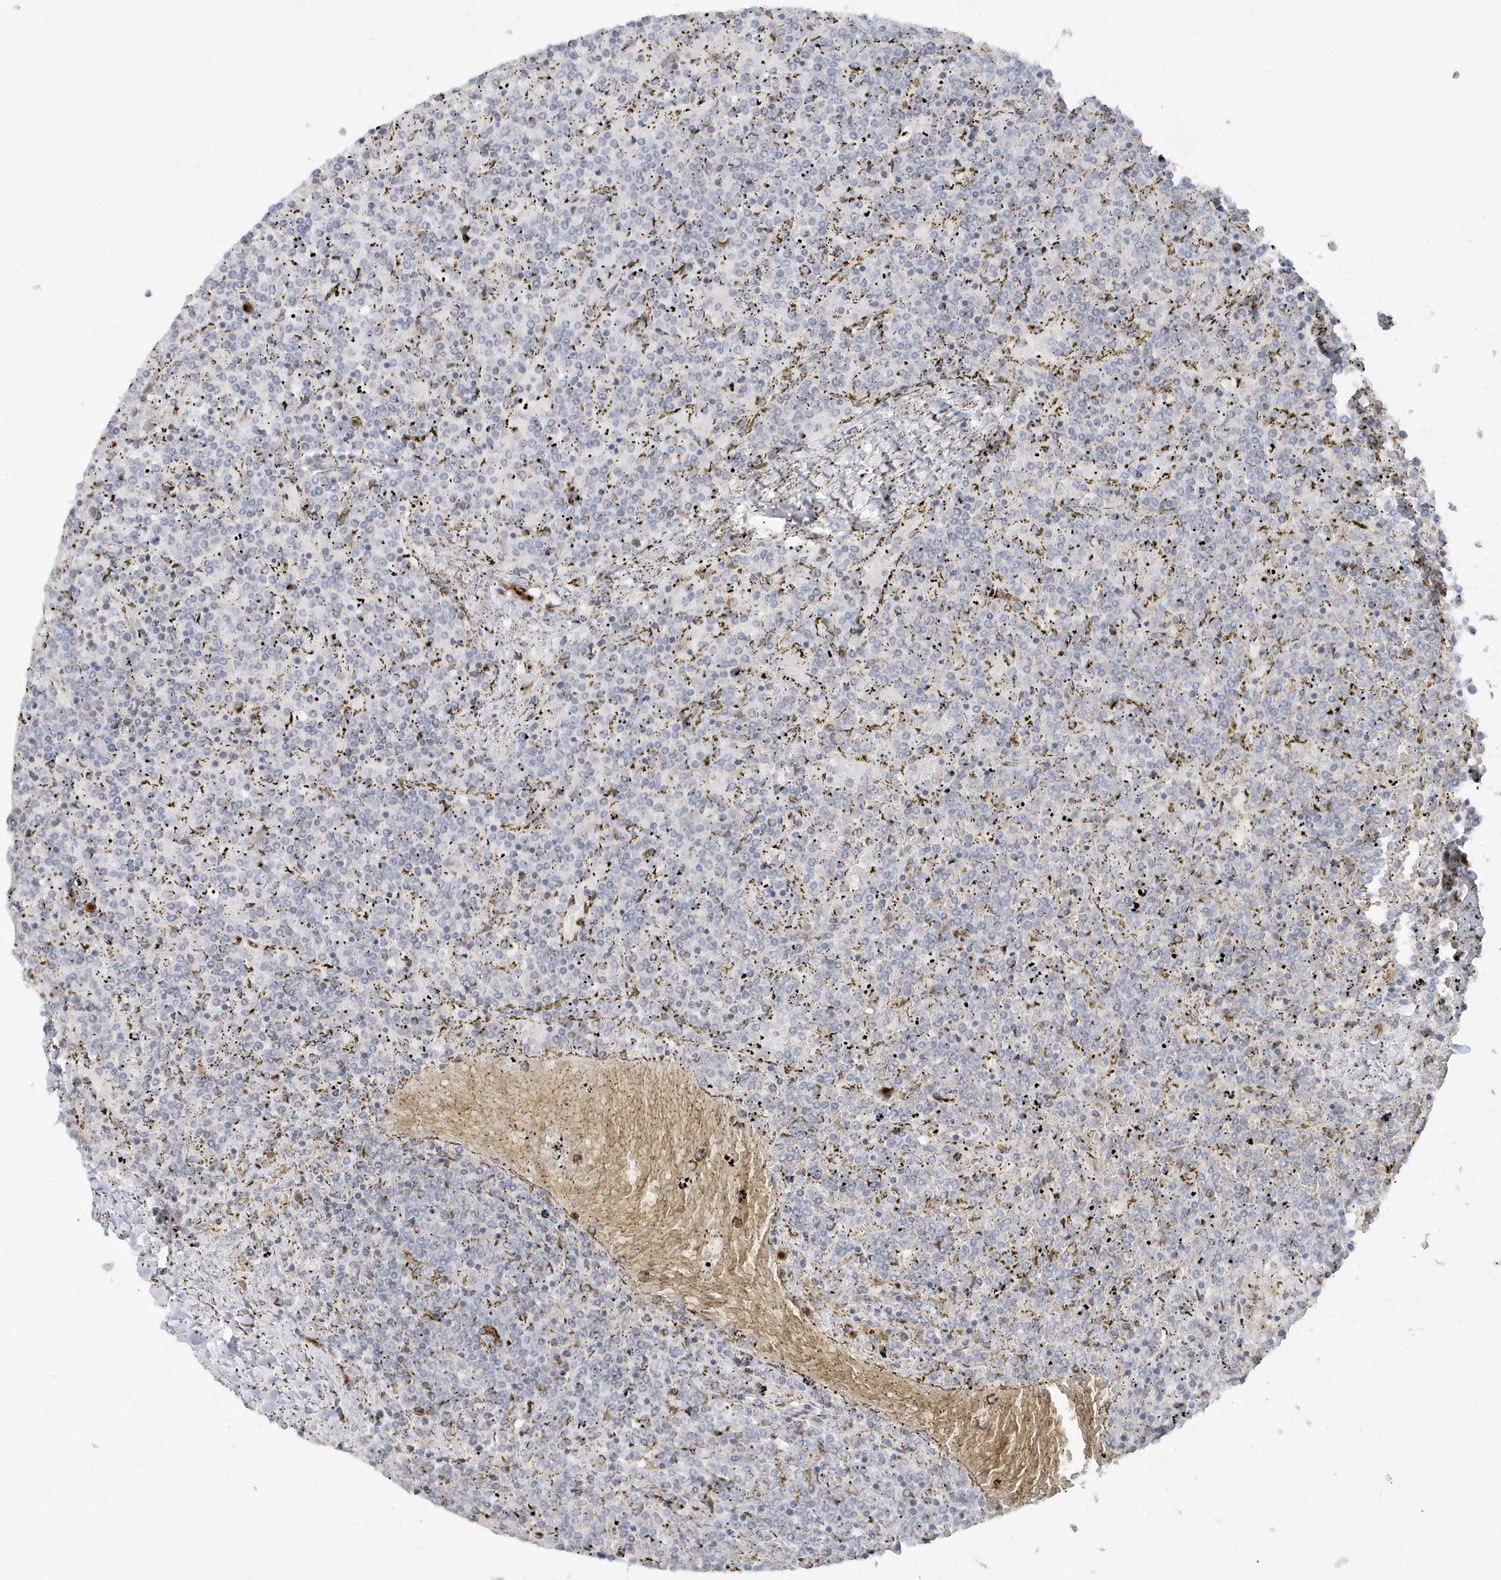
{"staining": {"intensity": "negative", "quantity": "none", "location": "none"}, "tissue": "lymphoma", "cell_type": "Tumor cells", "image_type": "cancer", "snomed": [{"axis": "morphology", "description": "Malignant lymphoma, non-Hodgkin's type, Low grade"}, {"axis": "topography", "description": "Spleen"}], "caption": "Tumor cells are negative for brown protein staining in lymphoma.", "gene": "DHFR", "patient": {"sex": "female", "age": 19}}